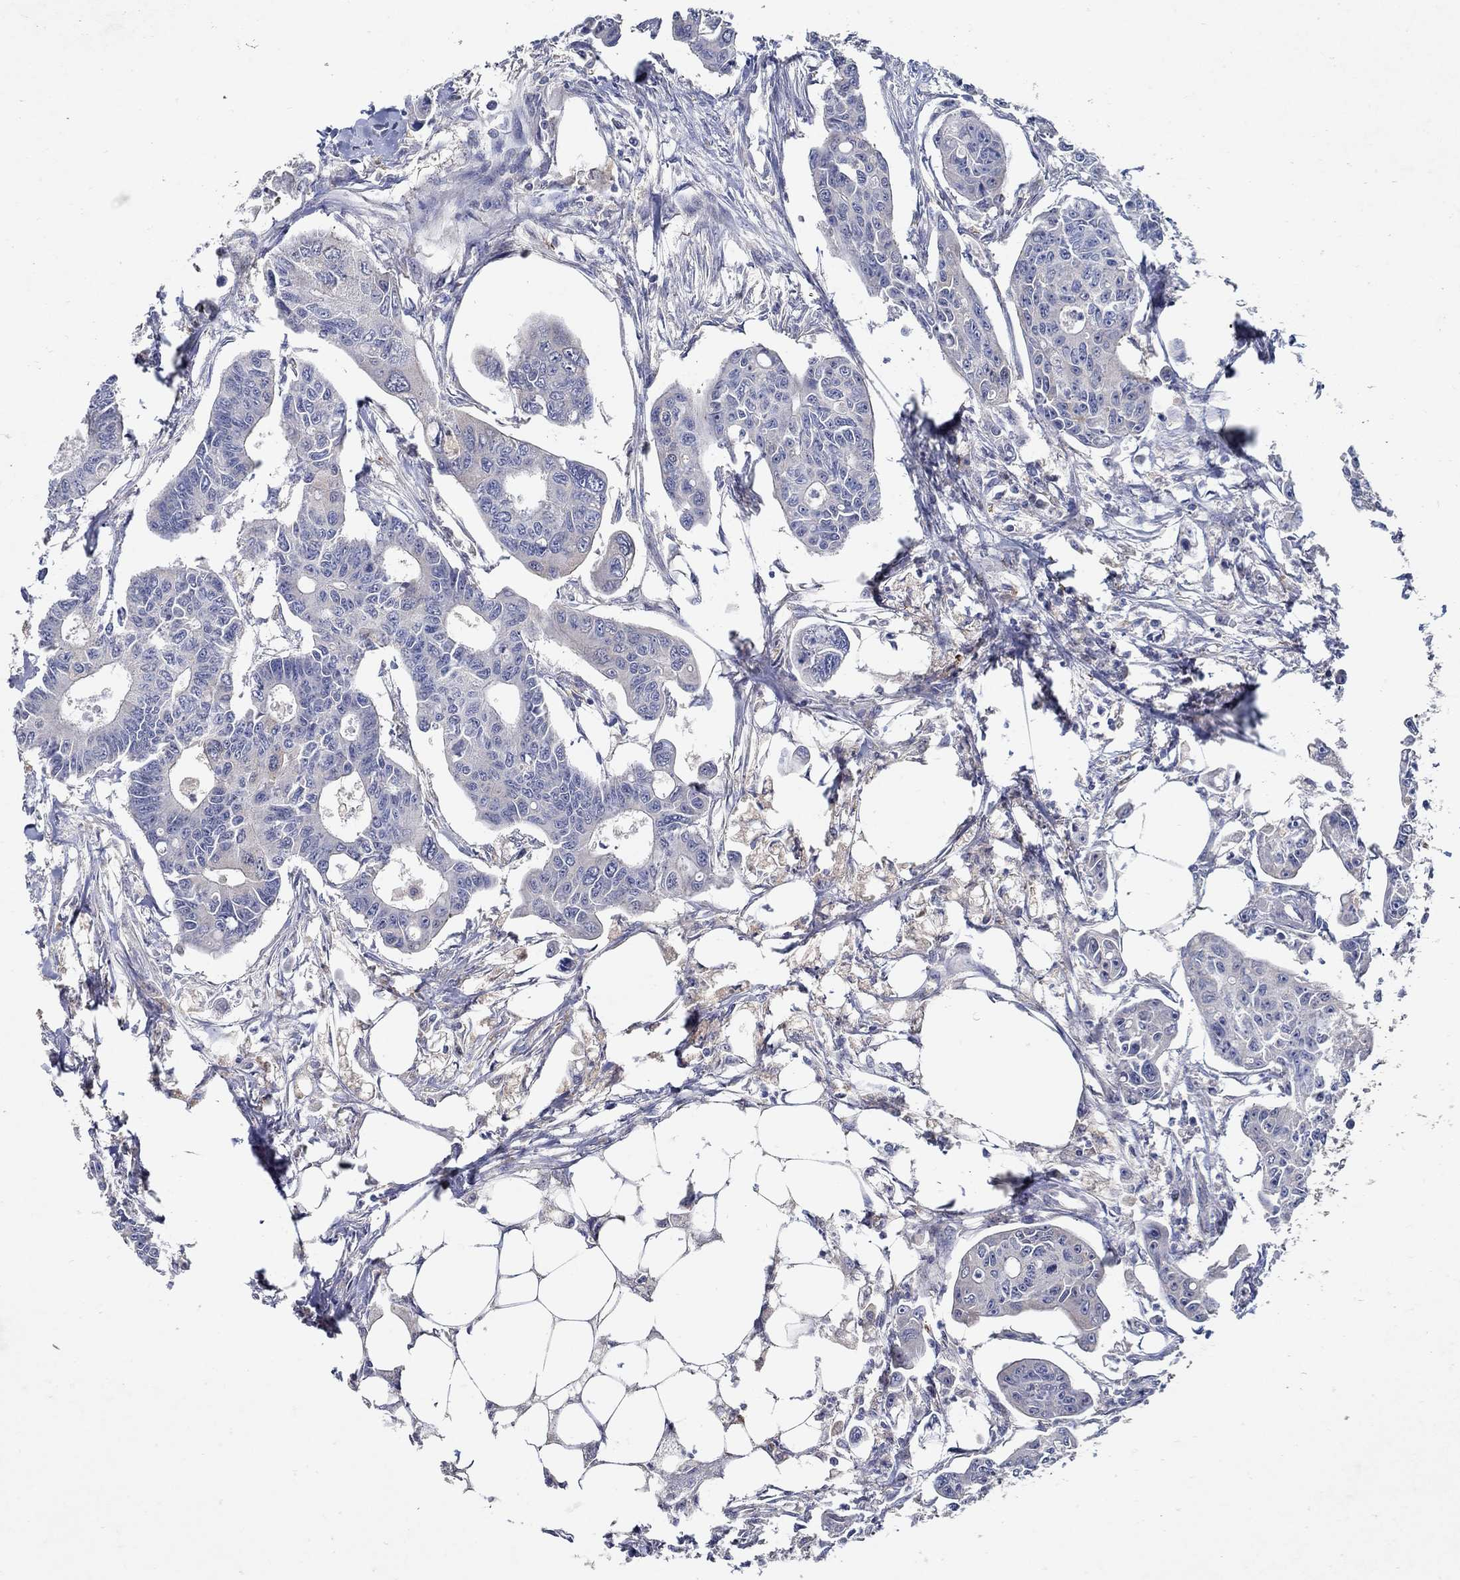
{"staining": {"intensity": "weak", "quantity": "<25%", "location": "cytoplasmic/membranous"}, "tissue": "colorectal cancer", "cell_type": "Tumor cells", "image_type": "cancer", "snomed": [{"axis": "morphology", "description": "Adenocarcinoma, NOS"}, {"axis": "topography", "description": "Colon"}], "caption": "This is an IHC histopathology image of colorectal adenocarcinoma. There is no positivity in tumor cells.", "gene": "MTHFR", "patient": {"sex": "male", "age": 70}}